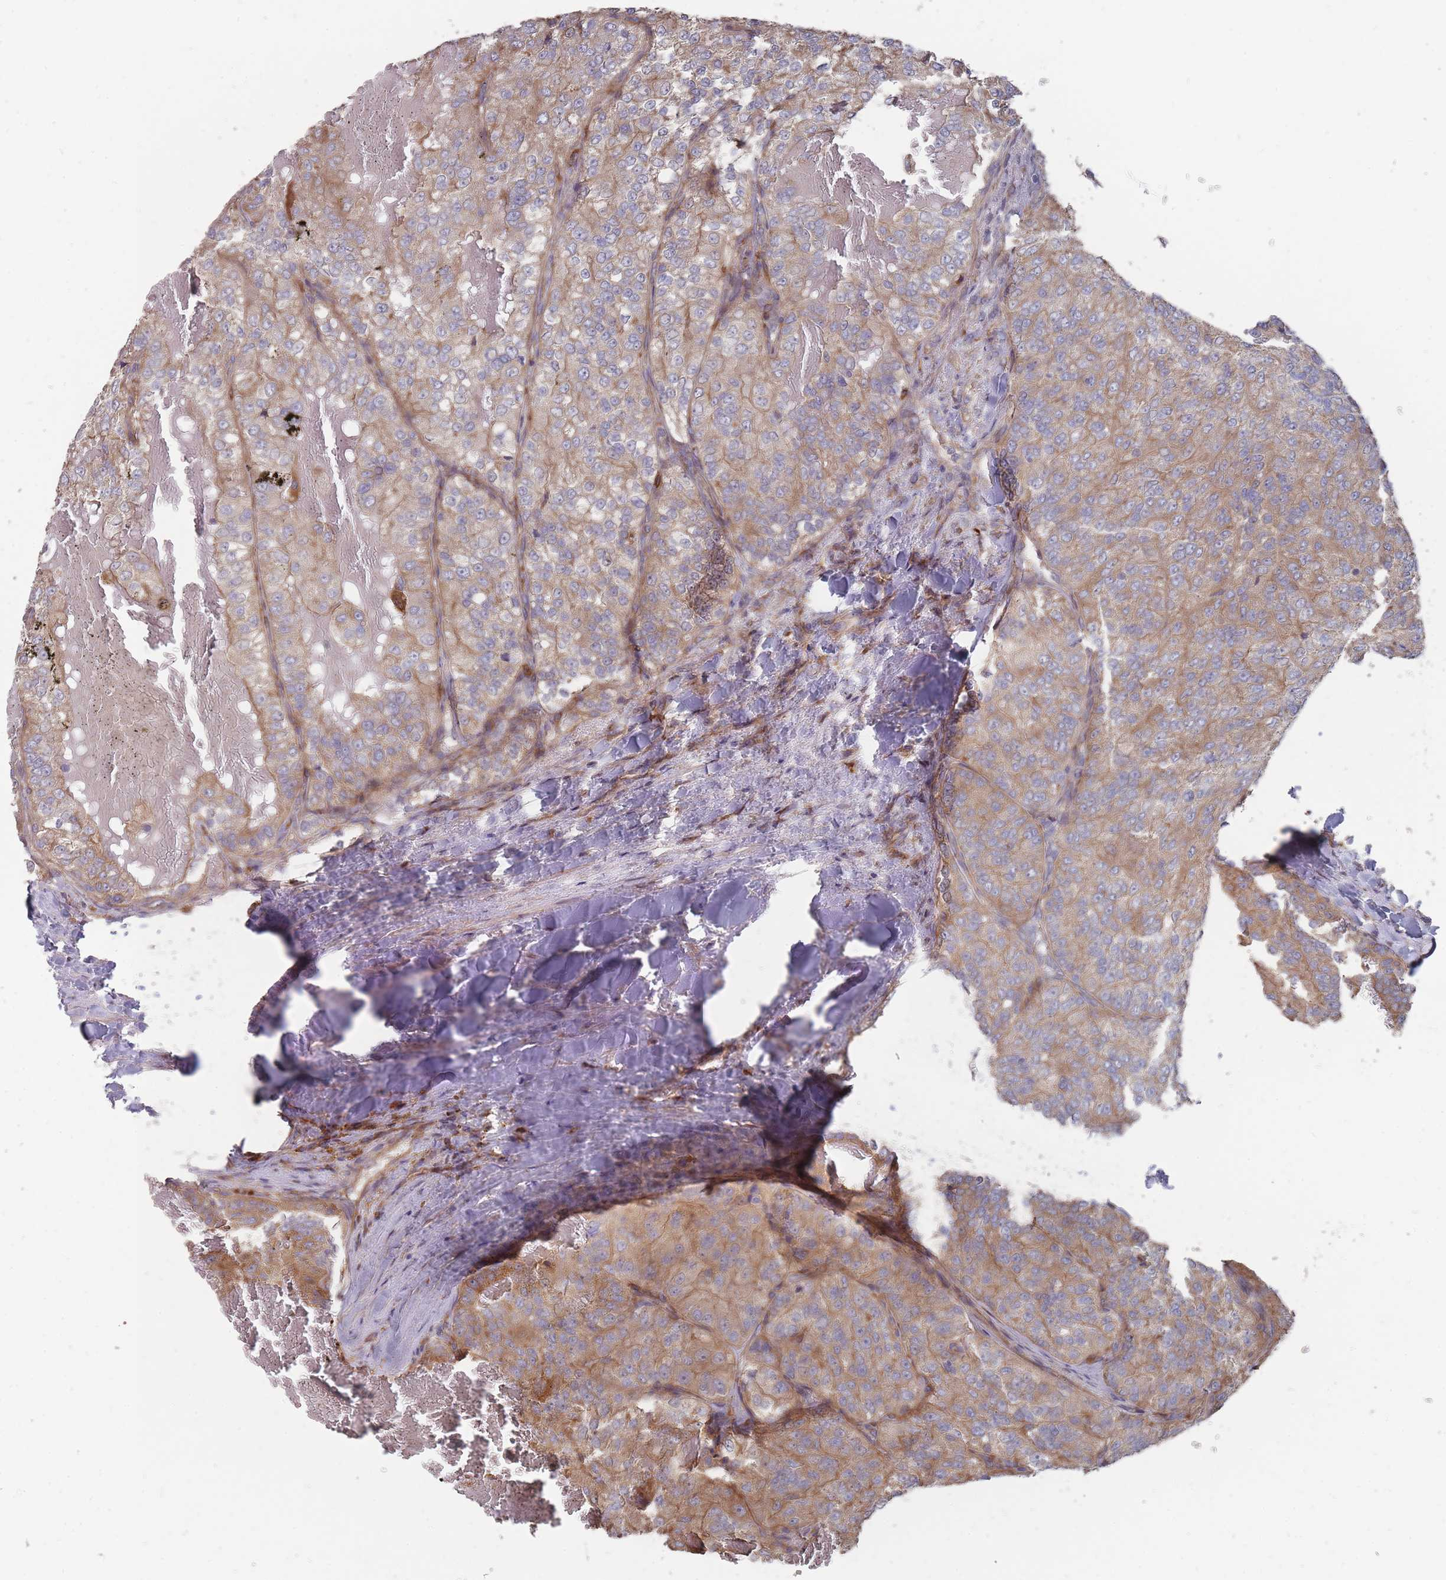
{"staining": {"intensity": "moderate", "quantity": "25%-75%", "location": "cytoplasmic/membranous"}, "tissue": "renal cancer", "cell_type": "Tumor cells", "image_type": "cancer", "snomed": [{"axis": "morphology", "description": "Adenocarcinoma, NOS"}, {"axis": "topography", "description": "Kidney"}], "caption": "Immunohistochemistry micrograph of human renal cancer stained for a protein (brown), which shows medium levels of moderate cytoplasmic/membranous positivity in approximately 25%-75% of tumor cells.", "gene": "THSD7B", "patient": {"sex": "female", "age": 63}}